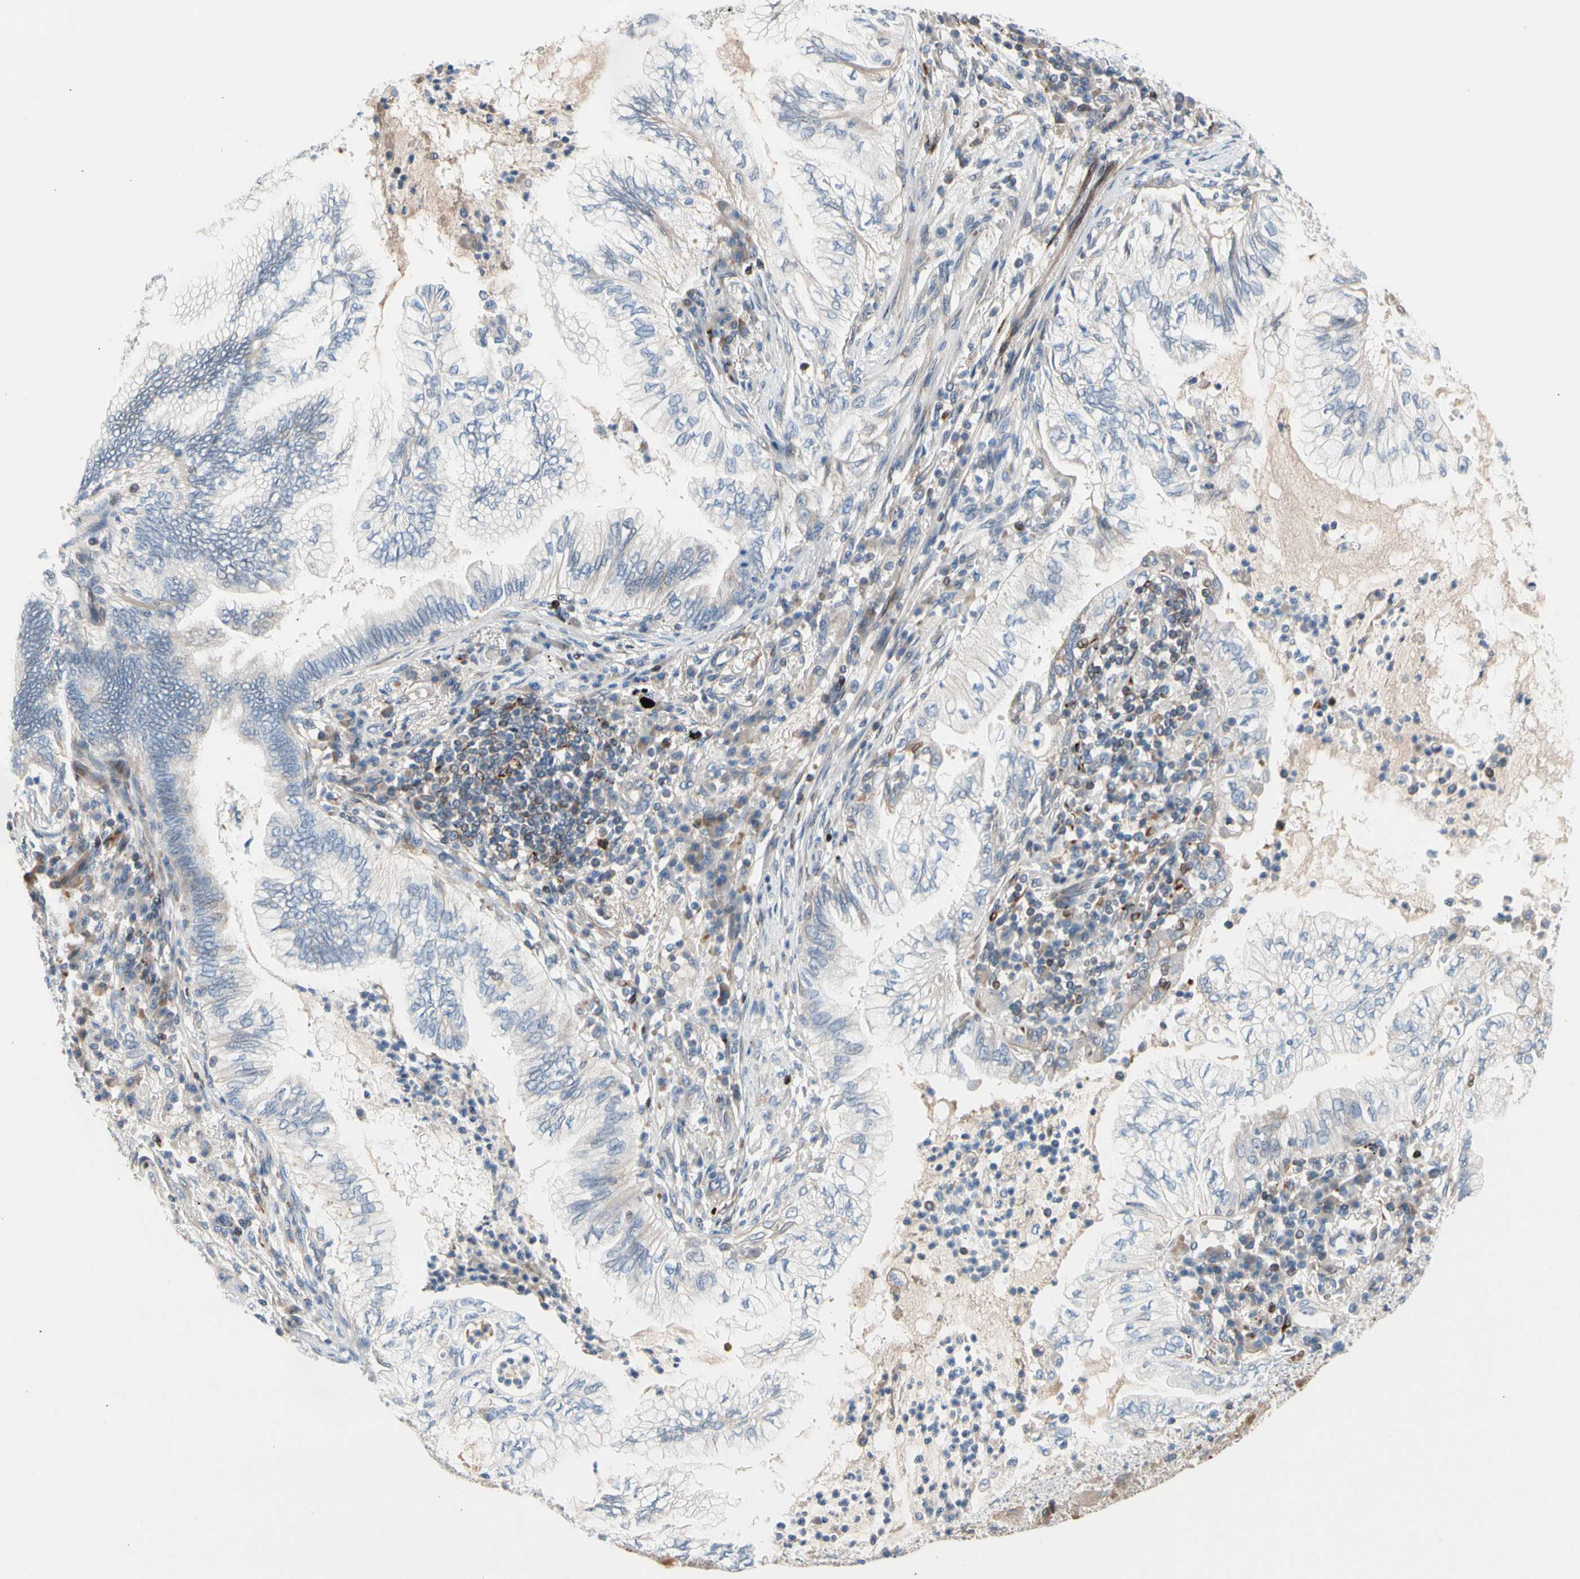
{"staining": {"intensity": "negative", "quantity": "none", "location": "none"}, "tissue": "lung cancer", "cell_type": "Tumor cells", "image_type": "cancer", "snomed": [{"axis": "morphology", "description": "Normal tissue, NOS"}, {"axis": "morphology", "description": "Adenocarcinoma, NOS"}, {"axis": "topography", "description": "Bronchus"}, {"axis": "topography", "description": "Lung"}], "caption": "Adenocarcinoma (lung) stained for a protein using IHC reveals no expression tumor cells.", "gene": "MAP3K3", "patient": {"sex": "female", "age": 70}}